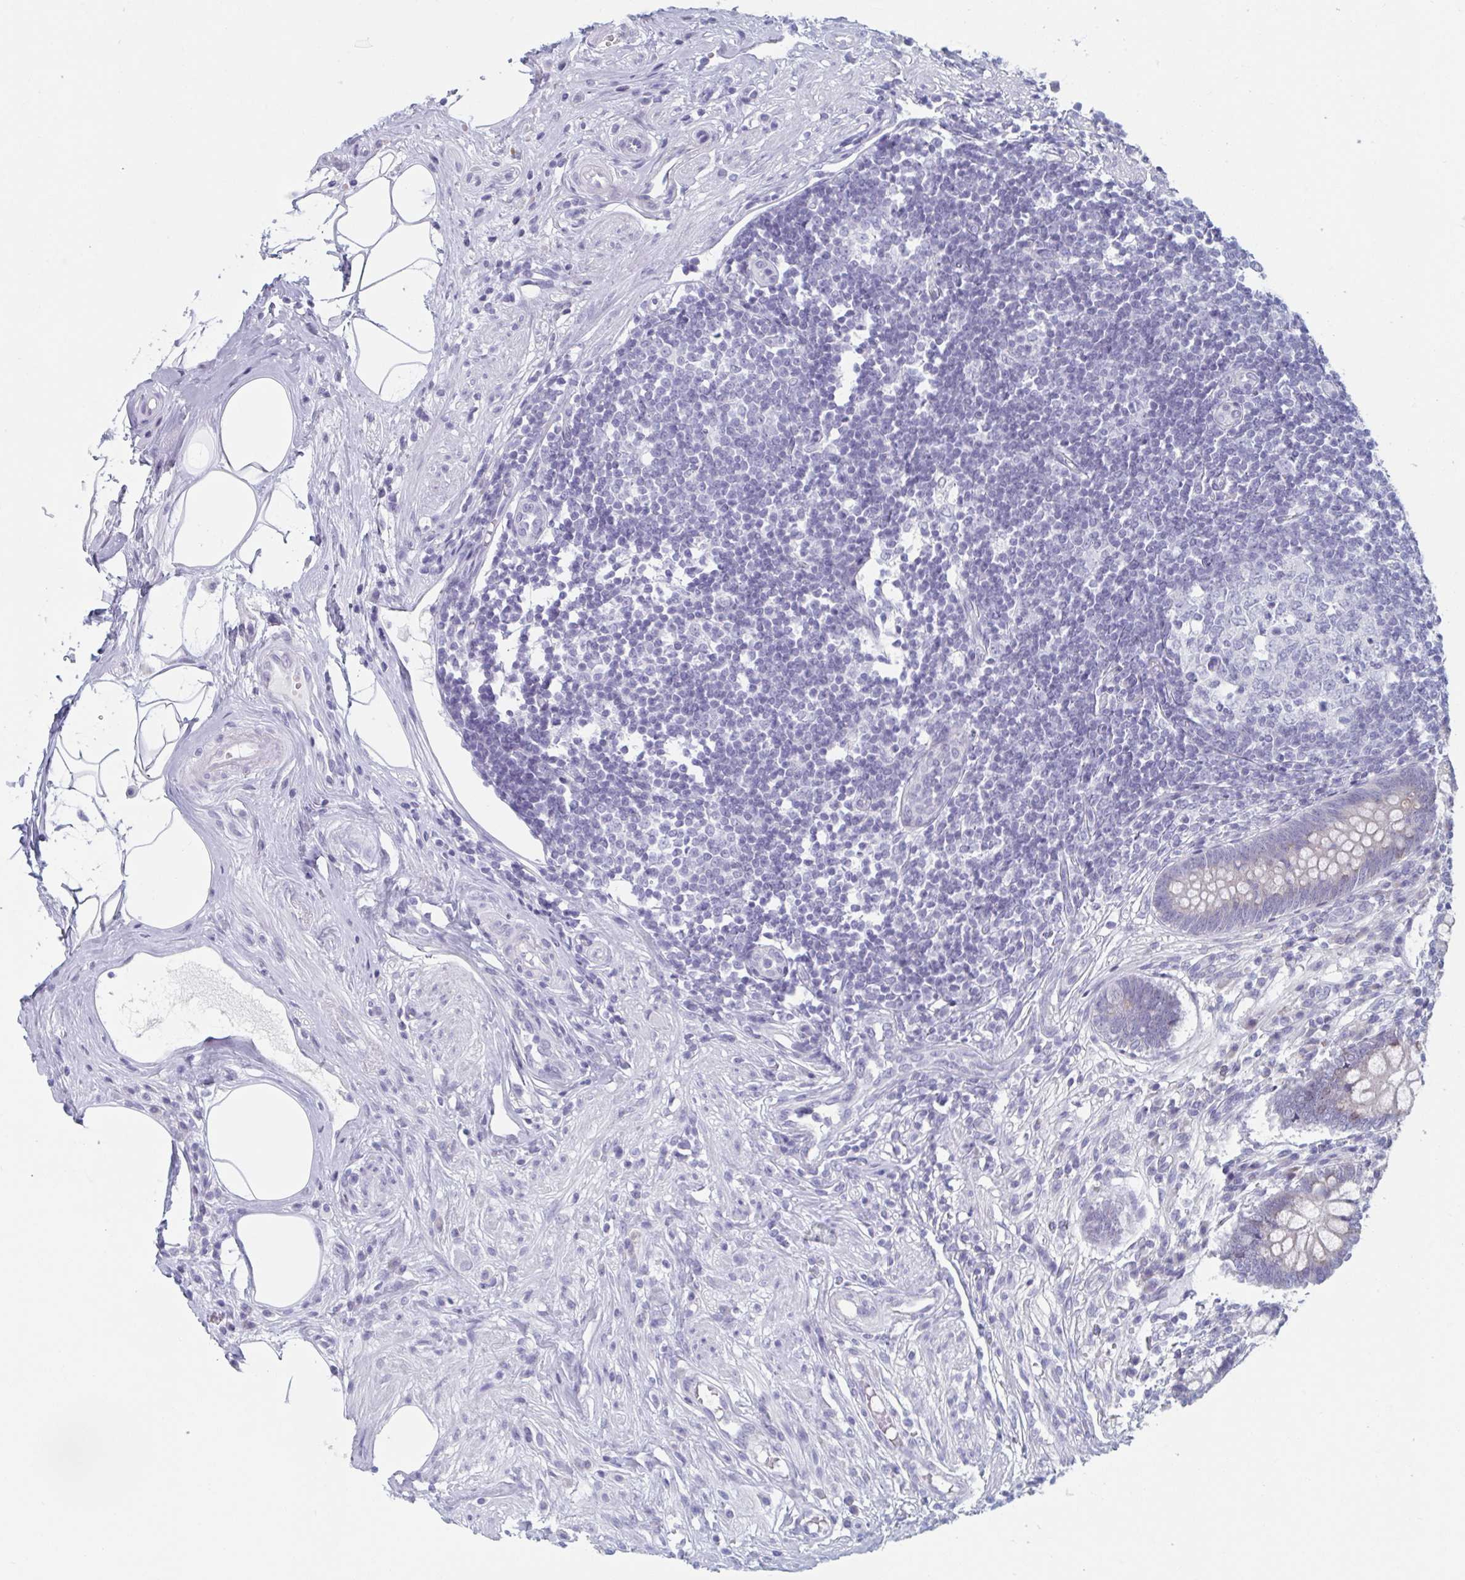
{"staining": {"intensity": "moderate", "quantity": ">75%", "location": "cytoplasmic/membranous"}, "tissue": "appendix", "cell_type": "Glandular cells", "image_type": "normal", "snomed": [{"axis": "morphology", "description": "Normal tissue, NOS"}, {"axis": "topography", "description": "Appendix"}], "caption": "Brown immunohistochemical staining in normal human appendix exhibits moderate cytoplasmic/membranous expression in about >75% of glandular cells.", "gene": "HSD11B2", "patient": {"sex": "female", "age": 56}}